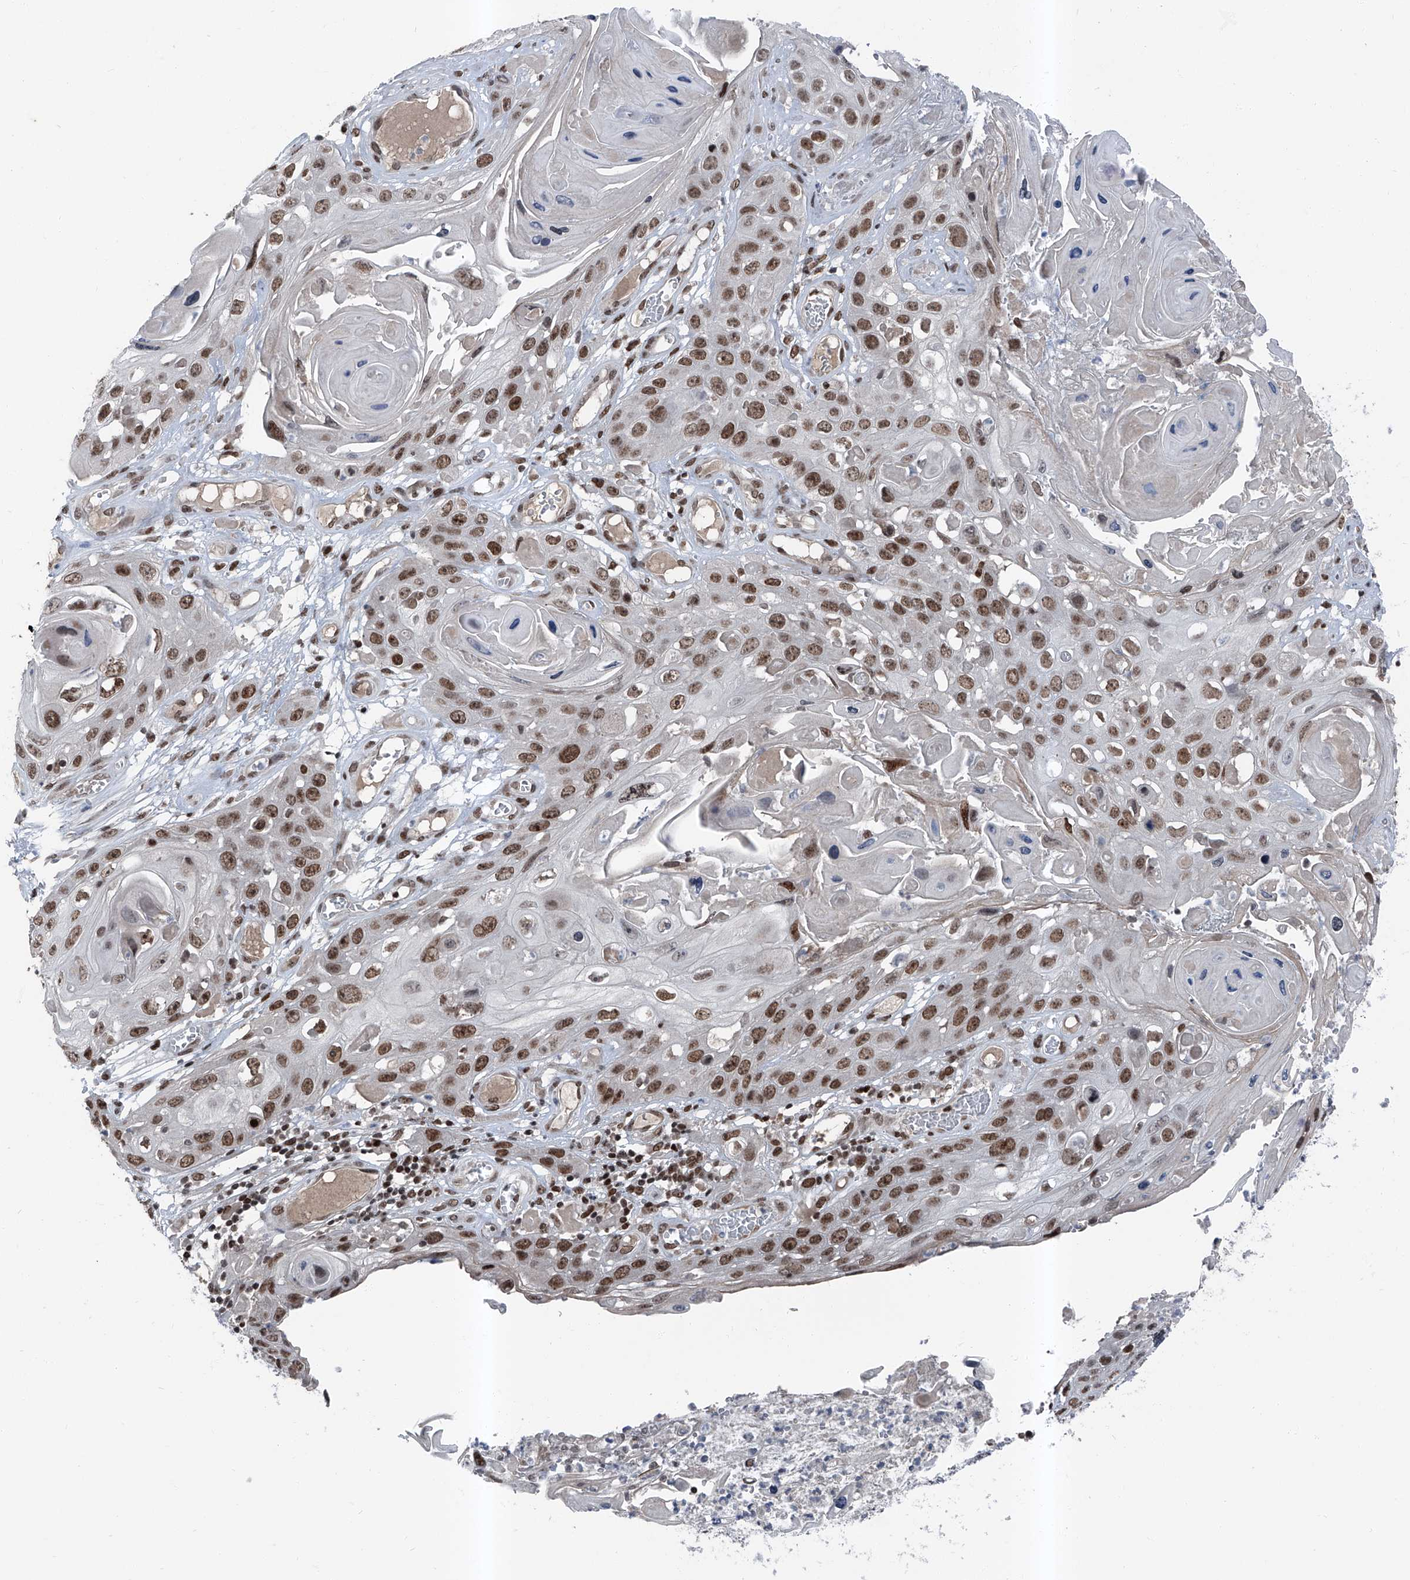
{"staining": {"intensity": "moderate", "quantity": ">75%", "location": "nuclear"}, "tissue": "skin cancer", "cell_type": "Tumor cells", "image_type": "cancer", "snomed": [{"axis": "morphology", "description": "Squamous cell carcinoma, NOS"}, {"axis": "topography", "description": "Skin"}], "caption": "Skin cancer (squamous cell carcinoma) stained with immunohistochemistry demonstrates moderate nuclear positivity in about >75% of tumor cells.", "gene": "BMI1", "patient": {"sex": "male", "age": 55}}